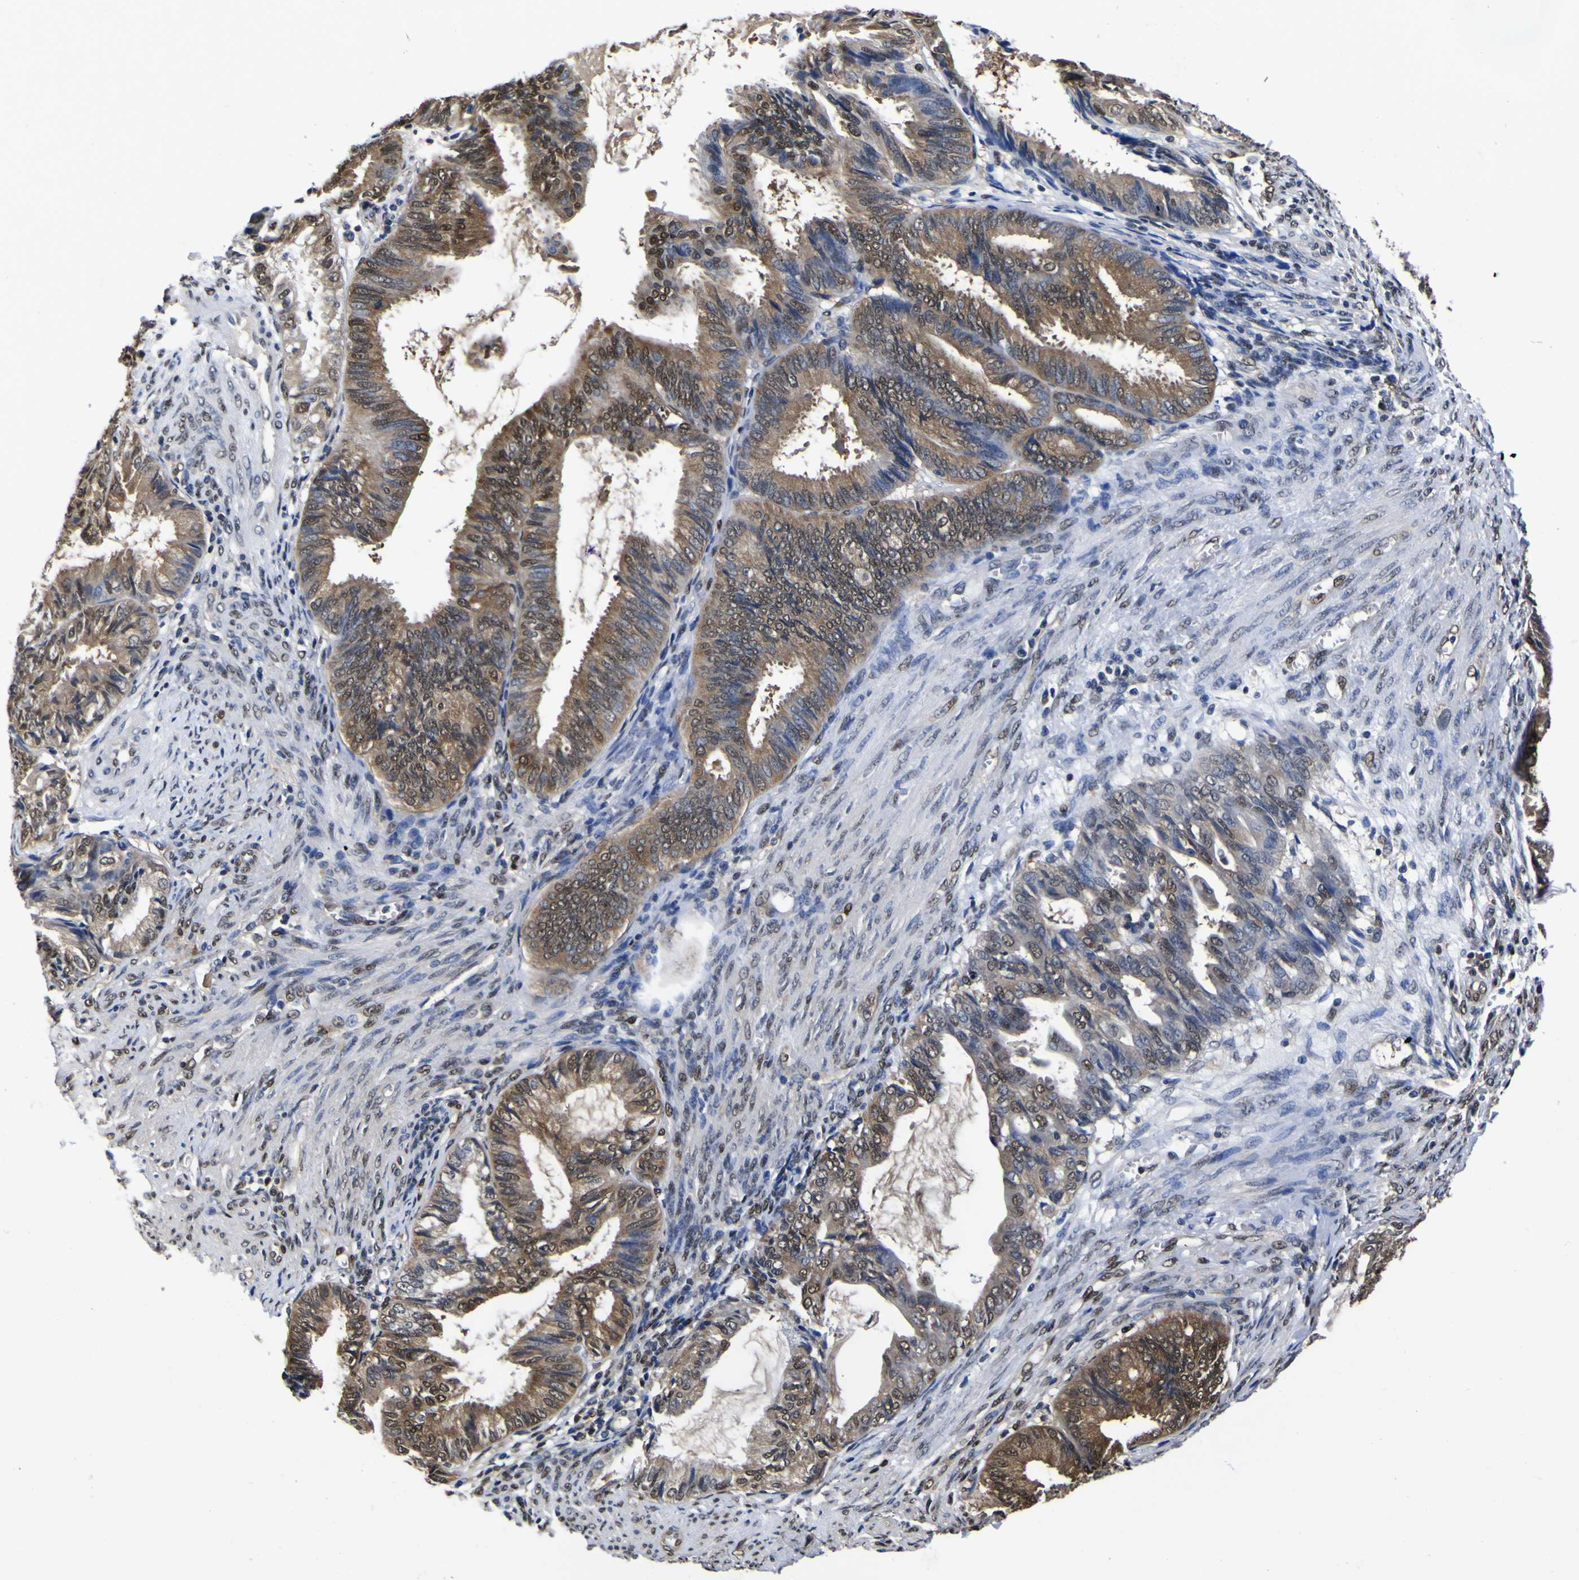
{"staining": {"intensity": "moderate", "quantity": "25%-75%", "location": "cytoplasmic/membranous,nuclear"}, "tissue": "endometrial cancer", "cell_type": "Tumor cells", "image_type": "cancer", "snomed": [{"axis": "morphology", "description": "Adenocarcinoma, NOS"}, {"axis": "topography", "description": "Endometrium"}], "caption": "Endometrial adenocarcinoma stained for a protein (brown) exhibits moderate cytoplasmic/membranous and nuclear positive expression in about 25%-75% of tumor cells.", "gene": "FAM110B", "patient": {"sex": "female", "age": 86}}